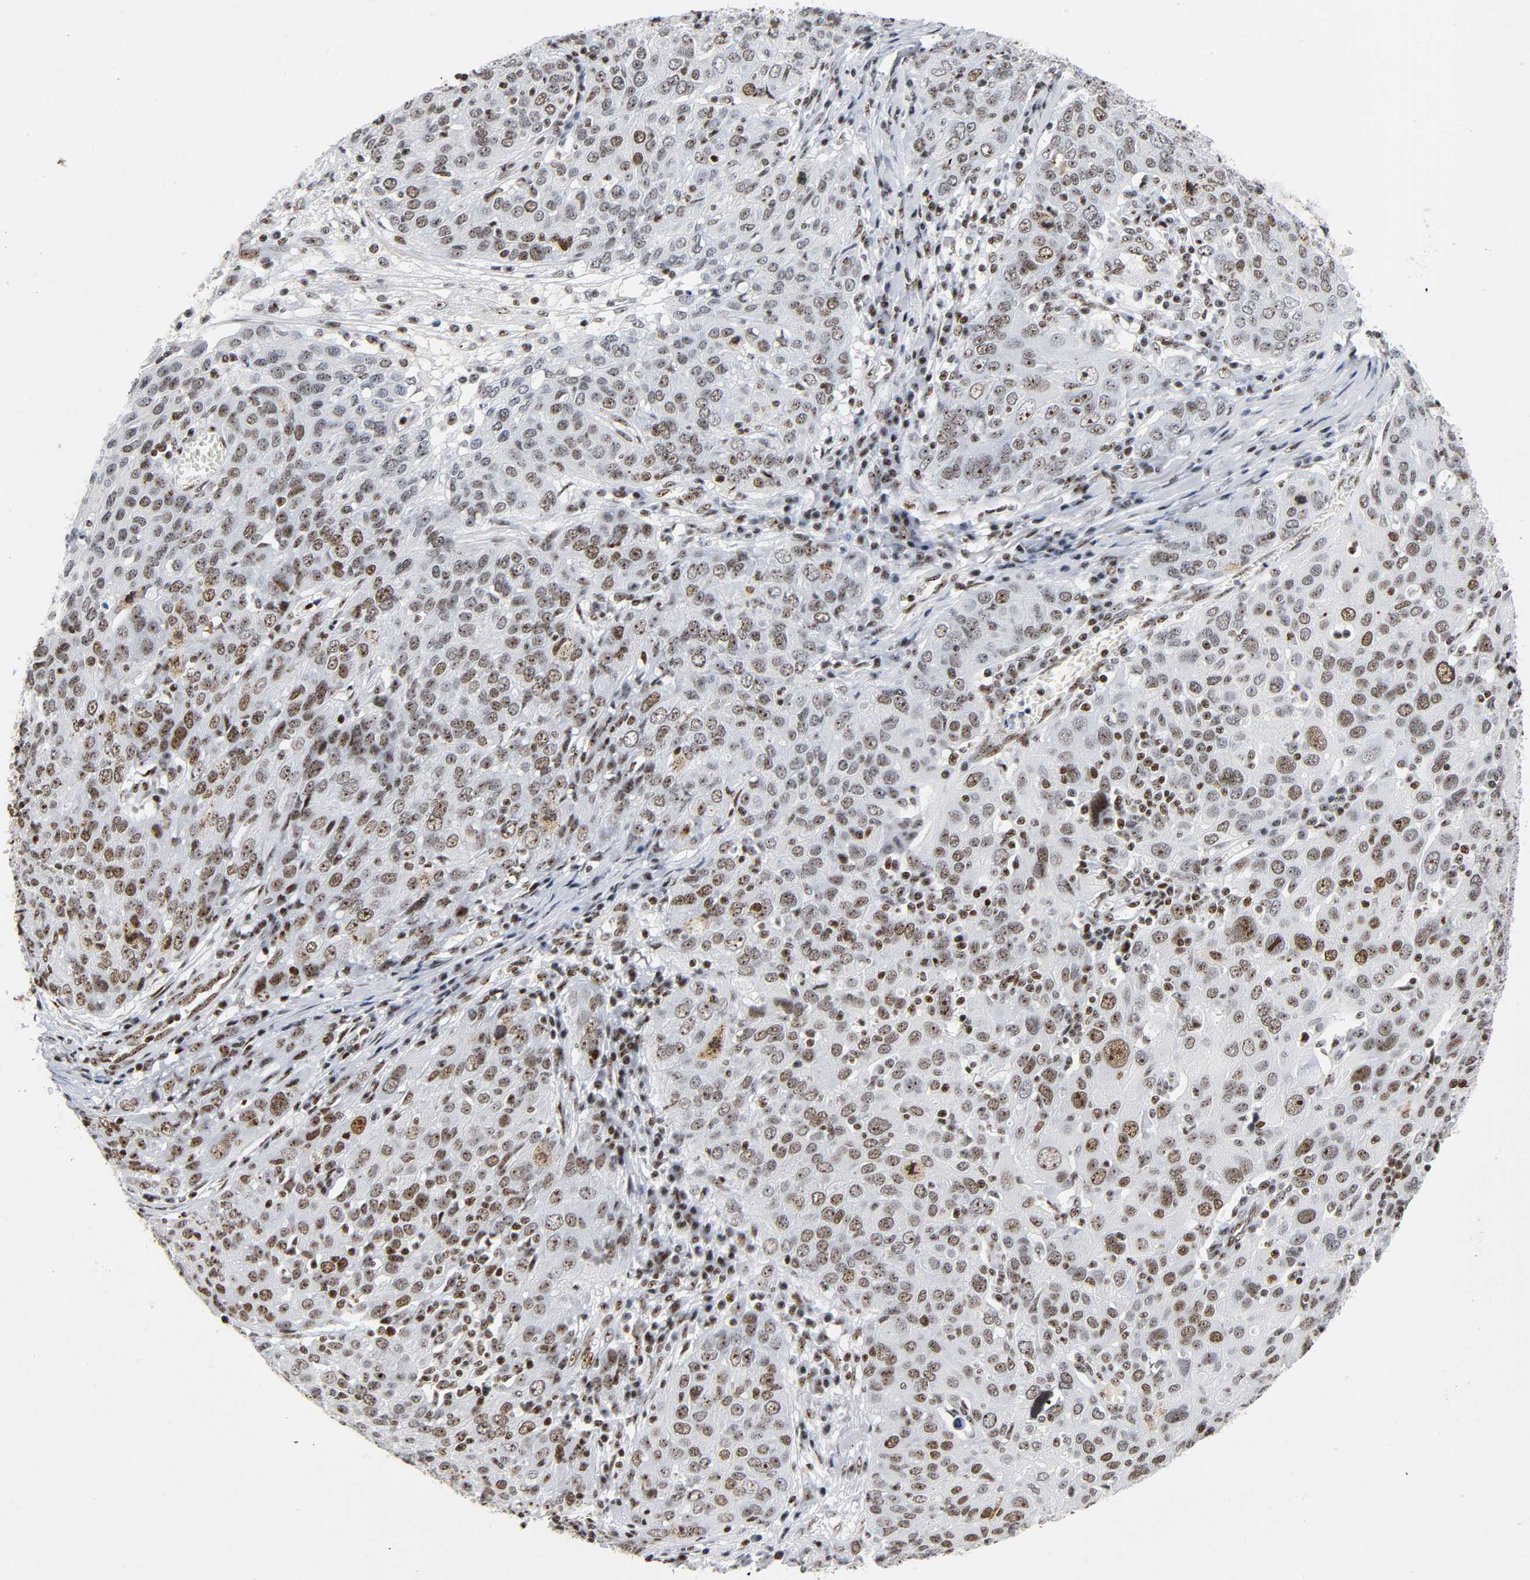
{"staining": {"intensity": "moderate", "quantity": ">75%", "location": "nuclear"}, "tissue": "ovarian cancer", "cell_type": "Tumor cells", "image_type": "cancer", "snomed": [{"axis": "morphology", "description": "Carcinoma, endometroid"}, {"axis": "topography", "description": "Ovary"}], "caption": "The micrograph shows immunohistochemical staining of ovarian cancer. There is moderate nuclear staining is present in about >75% of tumor cells. (DAB IHC with brightfield microscopy, high magnification).", "gene": "UBTF", "patient": {"sex": "female", "age": 50}}